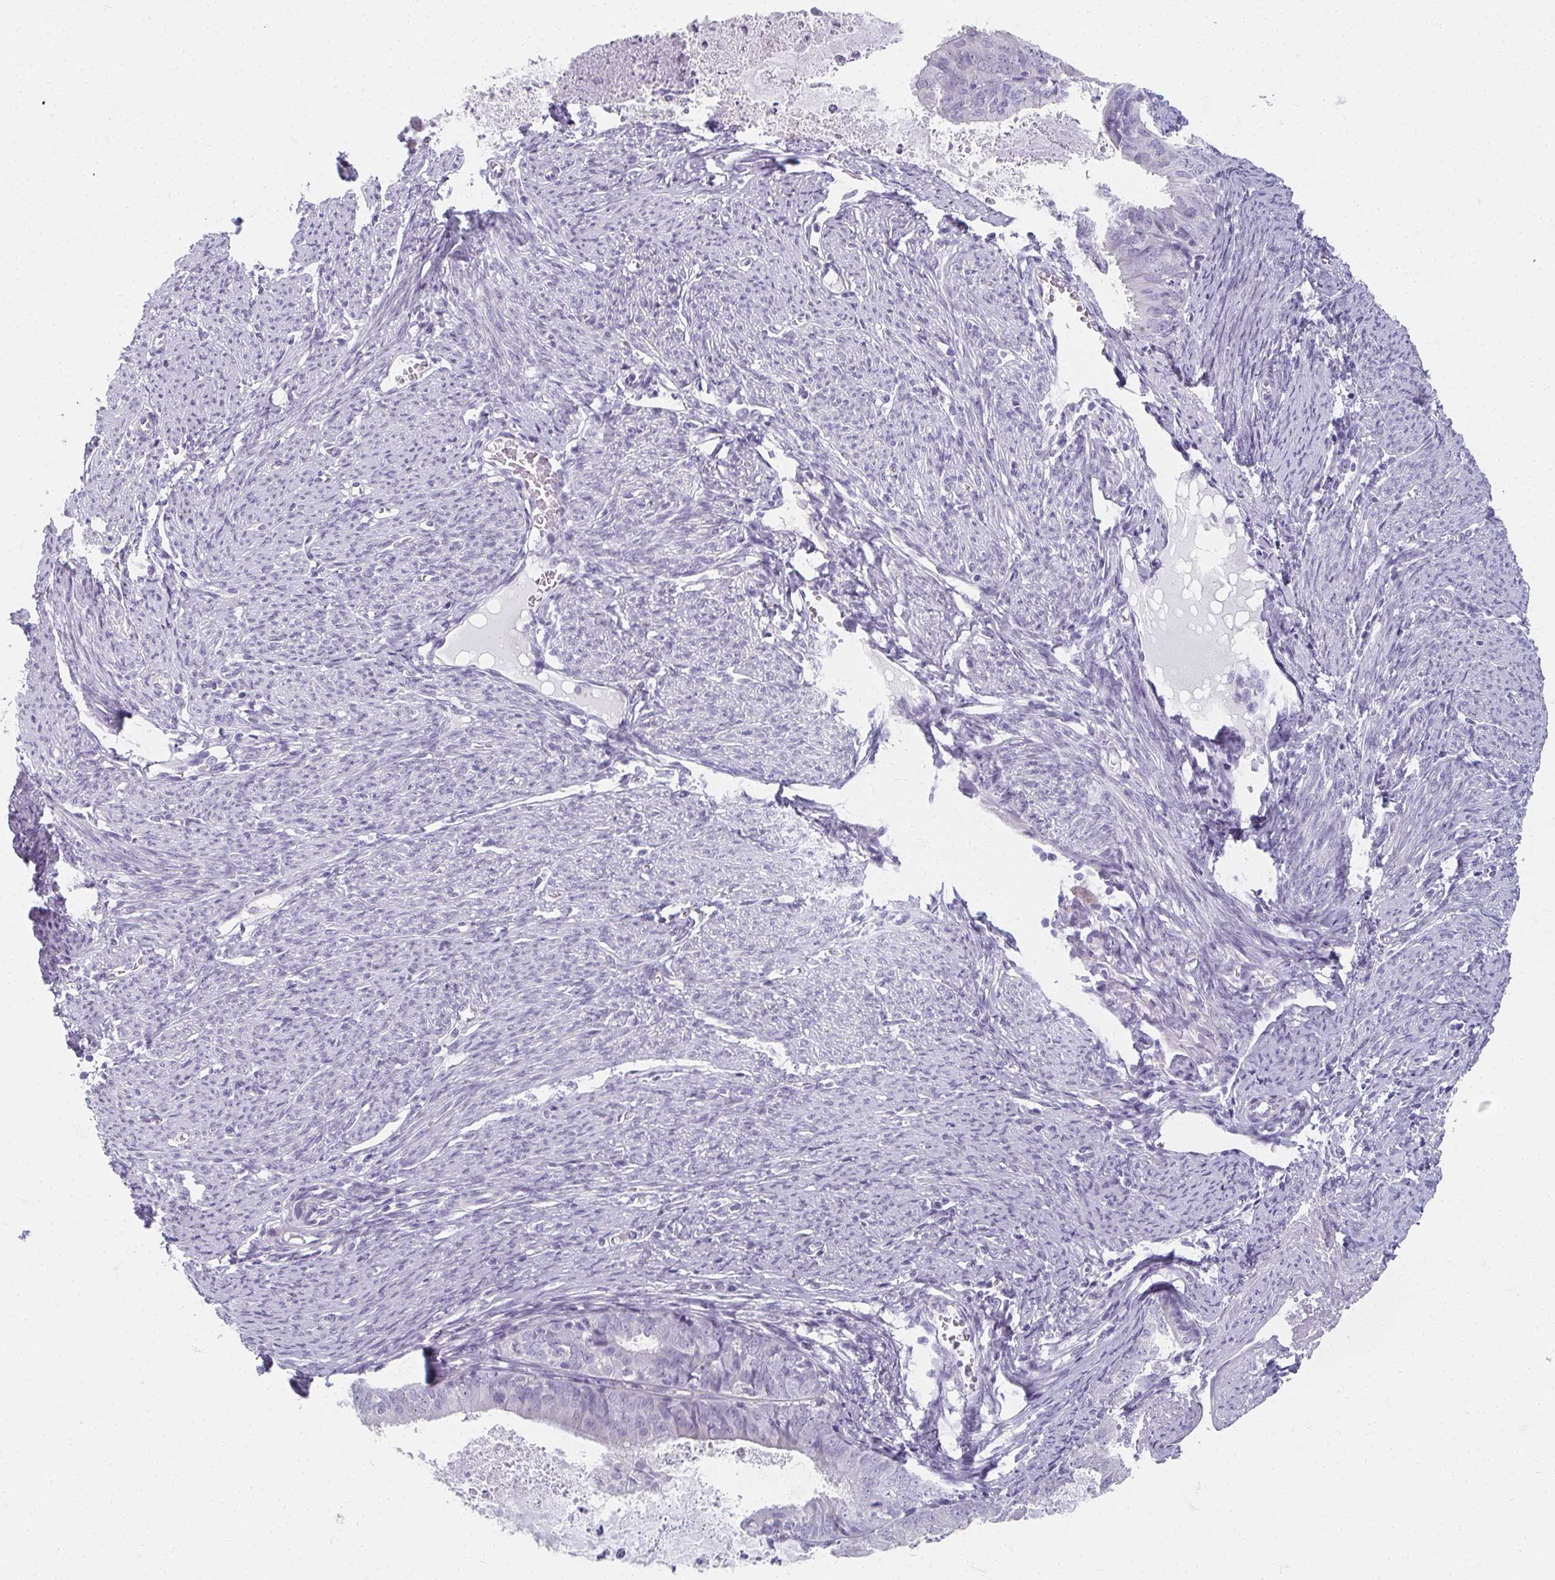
{"staining": {"intensity": "negative", "quantity": "none", "location": "none"}, "tissue": "endometrial cancer", "cell_type": "Tumor cells", "image_type": "cancer", "snomed": [{"axis": "morphology", "description": "Adenocarcinoma, NOS"}, {"axis": "topography", "description": "Endometrium"}], "caption": "Protein analysis of endometrial cancer demonstrates no significant expression in tumor cells.", "gene": "CAMKV", "patient": {"sex": "female", "age": 57}}